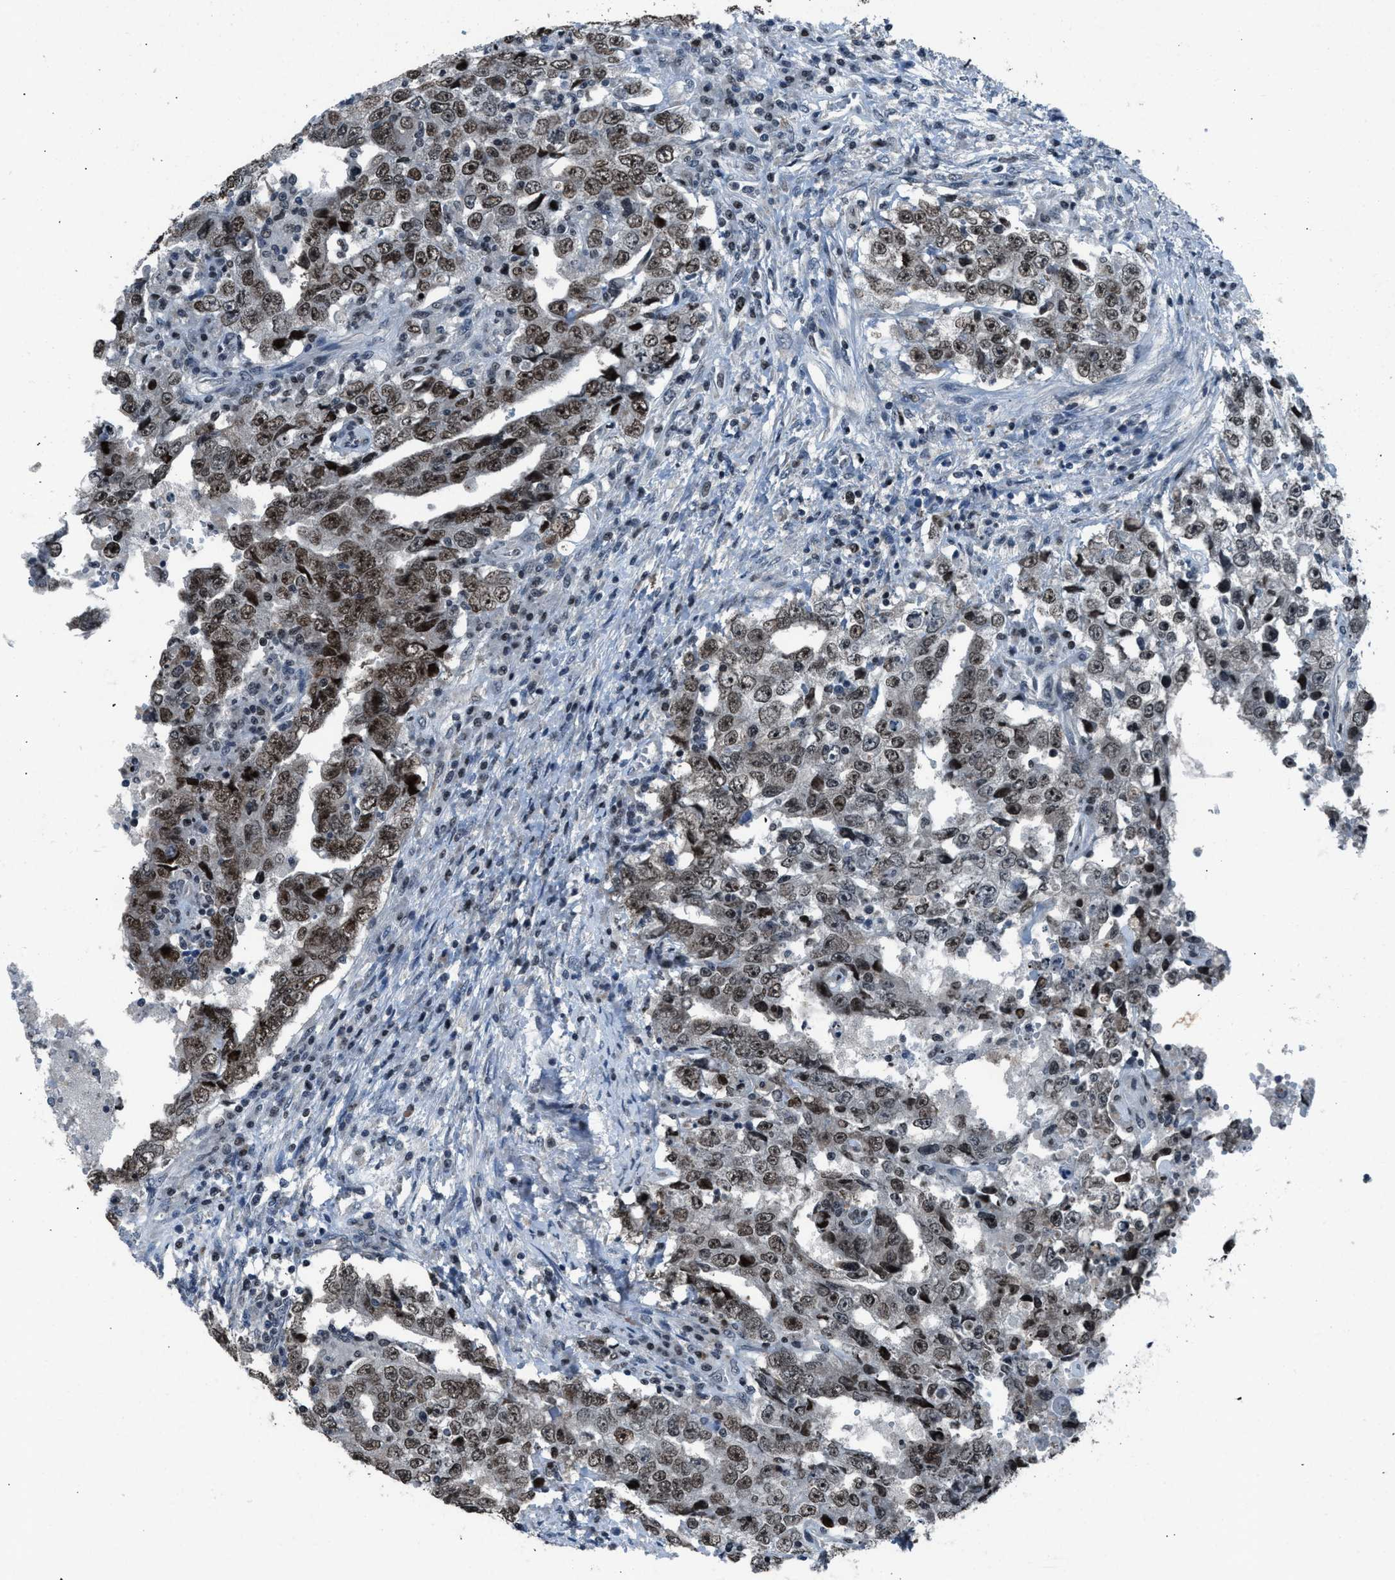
{"staining": {"intensity": "strong", "quantity": ">75%", "location": "nuclear"}, "tissue": "testis cancer", "cell_type": "Tumor cells", "image_type": "cancer", "snomed": [{"axis": "morphology", "description": "Carcinoma, Embryonal, NOS"}, {"axis": "topography", "description": "Testis"}], "caption": "Immunohistochemical staining of human testis embryonal carcinoma displays high levels of strong nuclear expression in about >75% of tumor cells.", "gene": "ADCY1", "patient": {"sex": "male", "age": 26}}